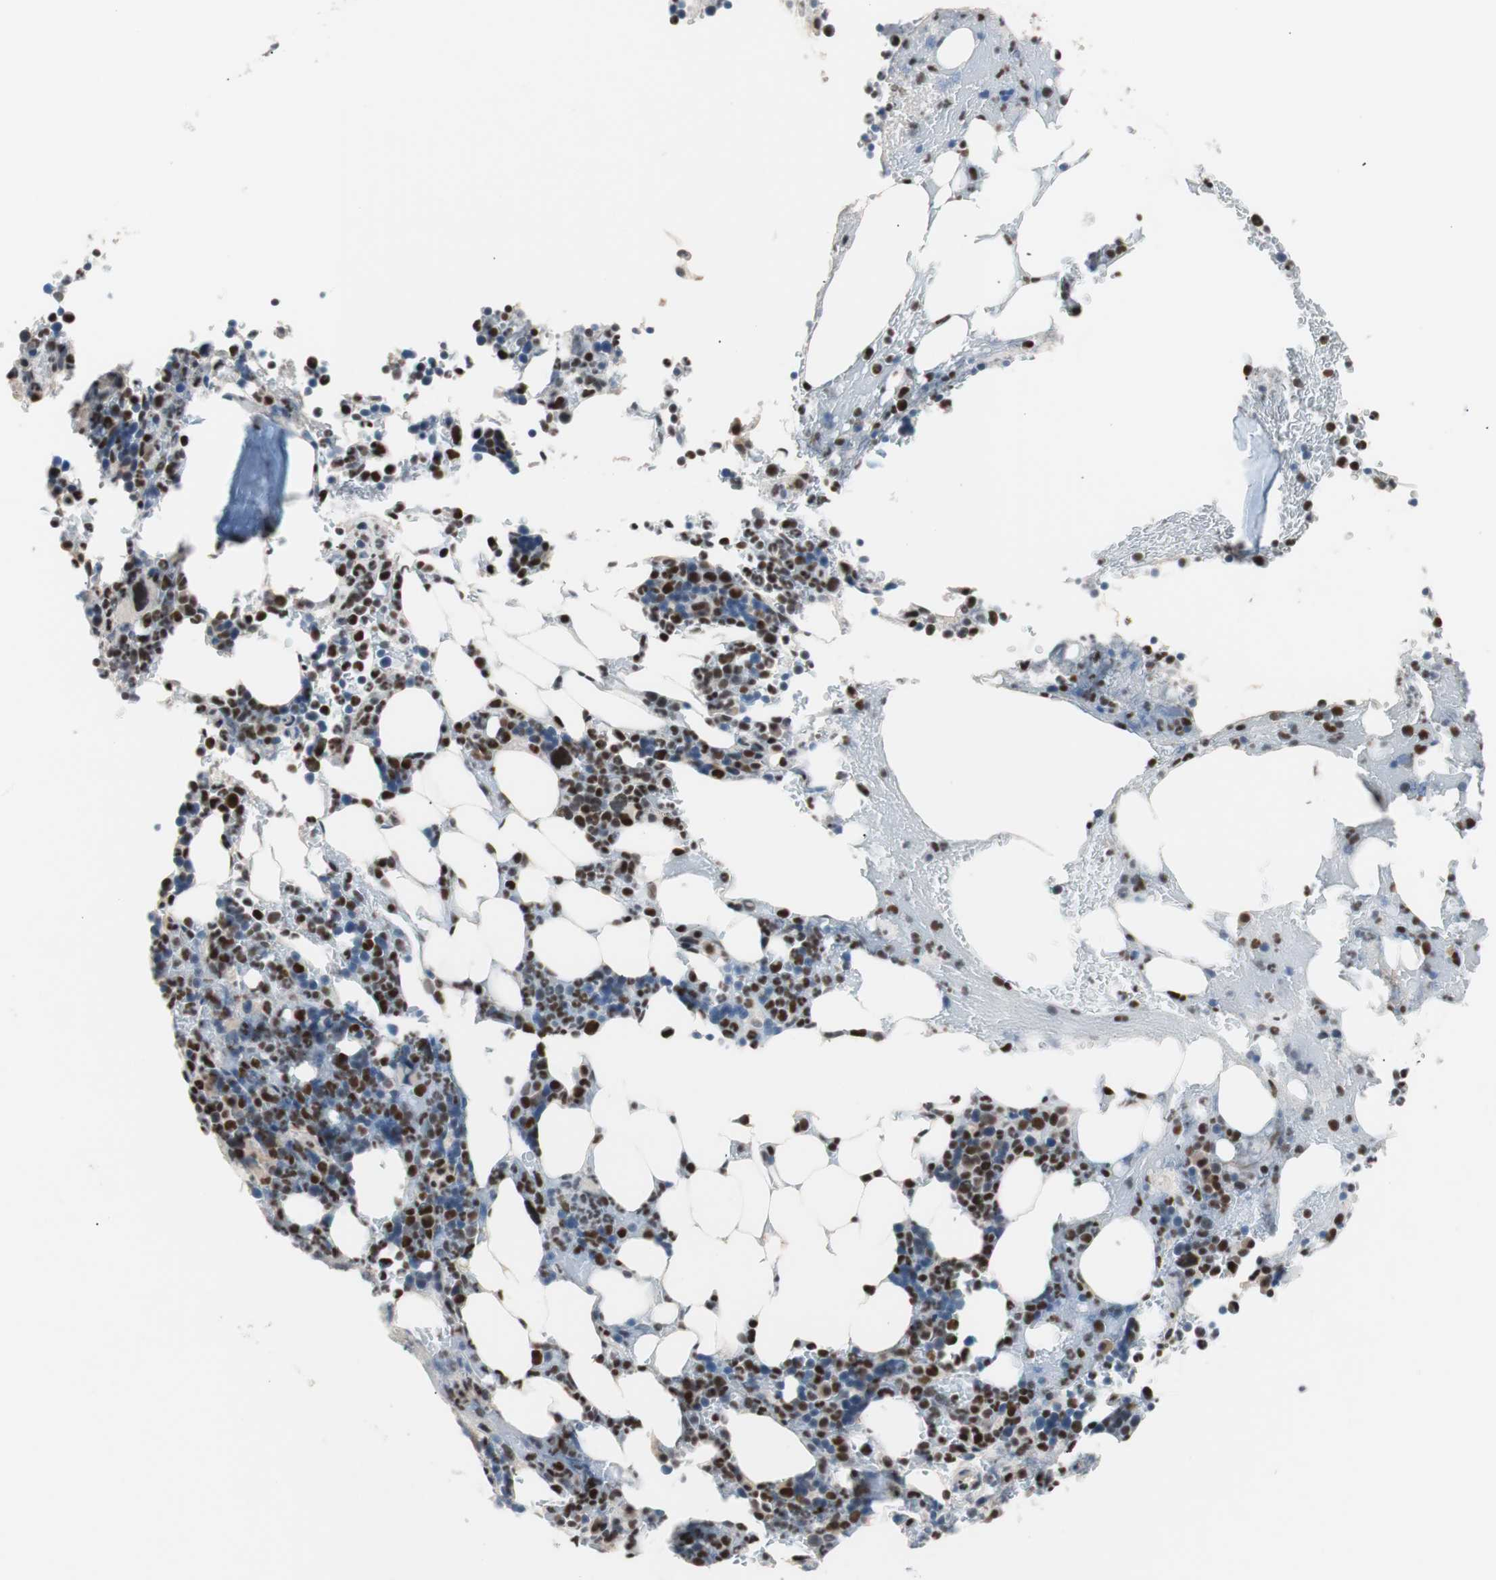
{"staining": {"intensity": "strong", "quantity": ">75%", "location": "nuclear"}, "tissue": "bone marrow", "cell_type": "Hematopoietic cells", "image_type": "normal", "snomed": [{"axis": "morphology", "description": "Normal tissue, NOS"}, {"axis": "topography", "description": "Bone marrow"}], "caption": "Immunohistochemical staining of normal bone marrow shows high levels of strong nuclear positivity in about >75% of hematopoietic cells.", "gene": "LIG3", "patient": {"sex": "female", "age": 73}}